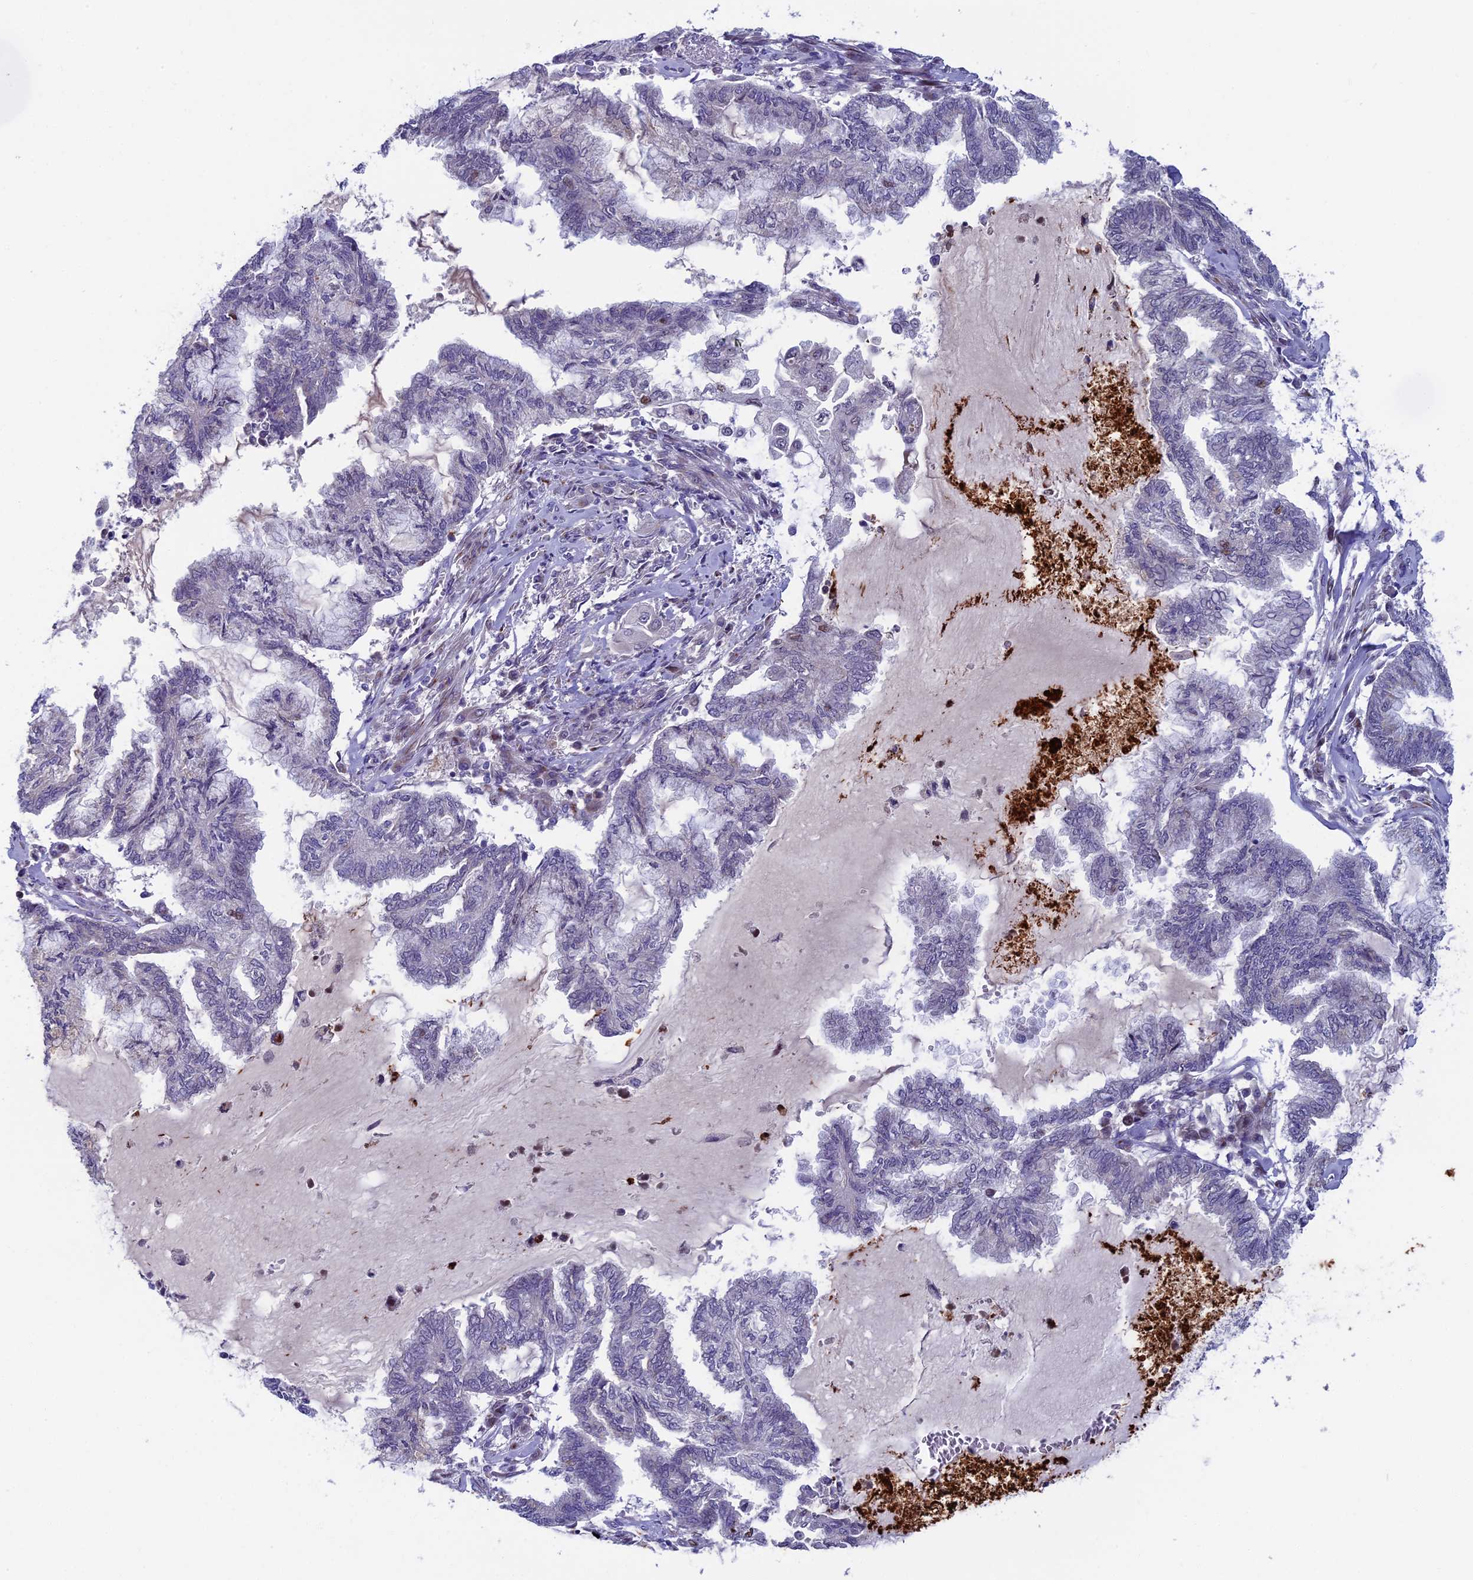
{"staining": {"intensity": "weak", "quantity": "<25%", "location": "nuclear"}, "tissue": "endometrial cancer", "cell_type": "Tumor cells", "image_type": "cancer", "snomed": [{"axis": "morphology", "description": "Adenocarcinoma, NOS"}, {"axis": "topography", "description": "Endometrium"}], "caption": "A micrograph of human endometrial cancer is negative for staining in tumor cells.", "gene": "LIG1", "patient": {"sex": "female", "age": 86}}